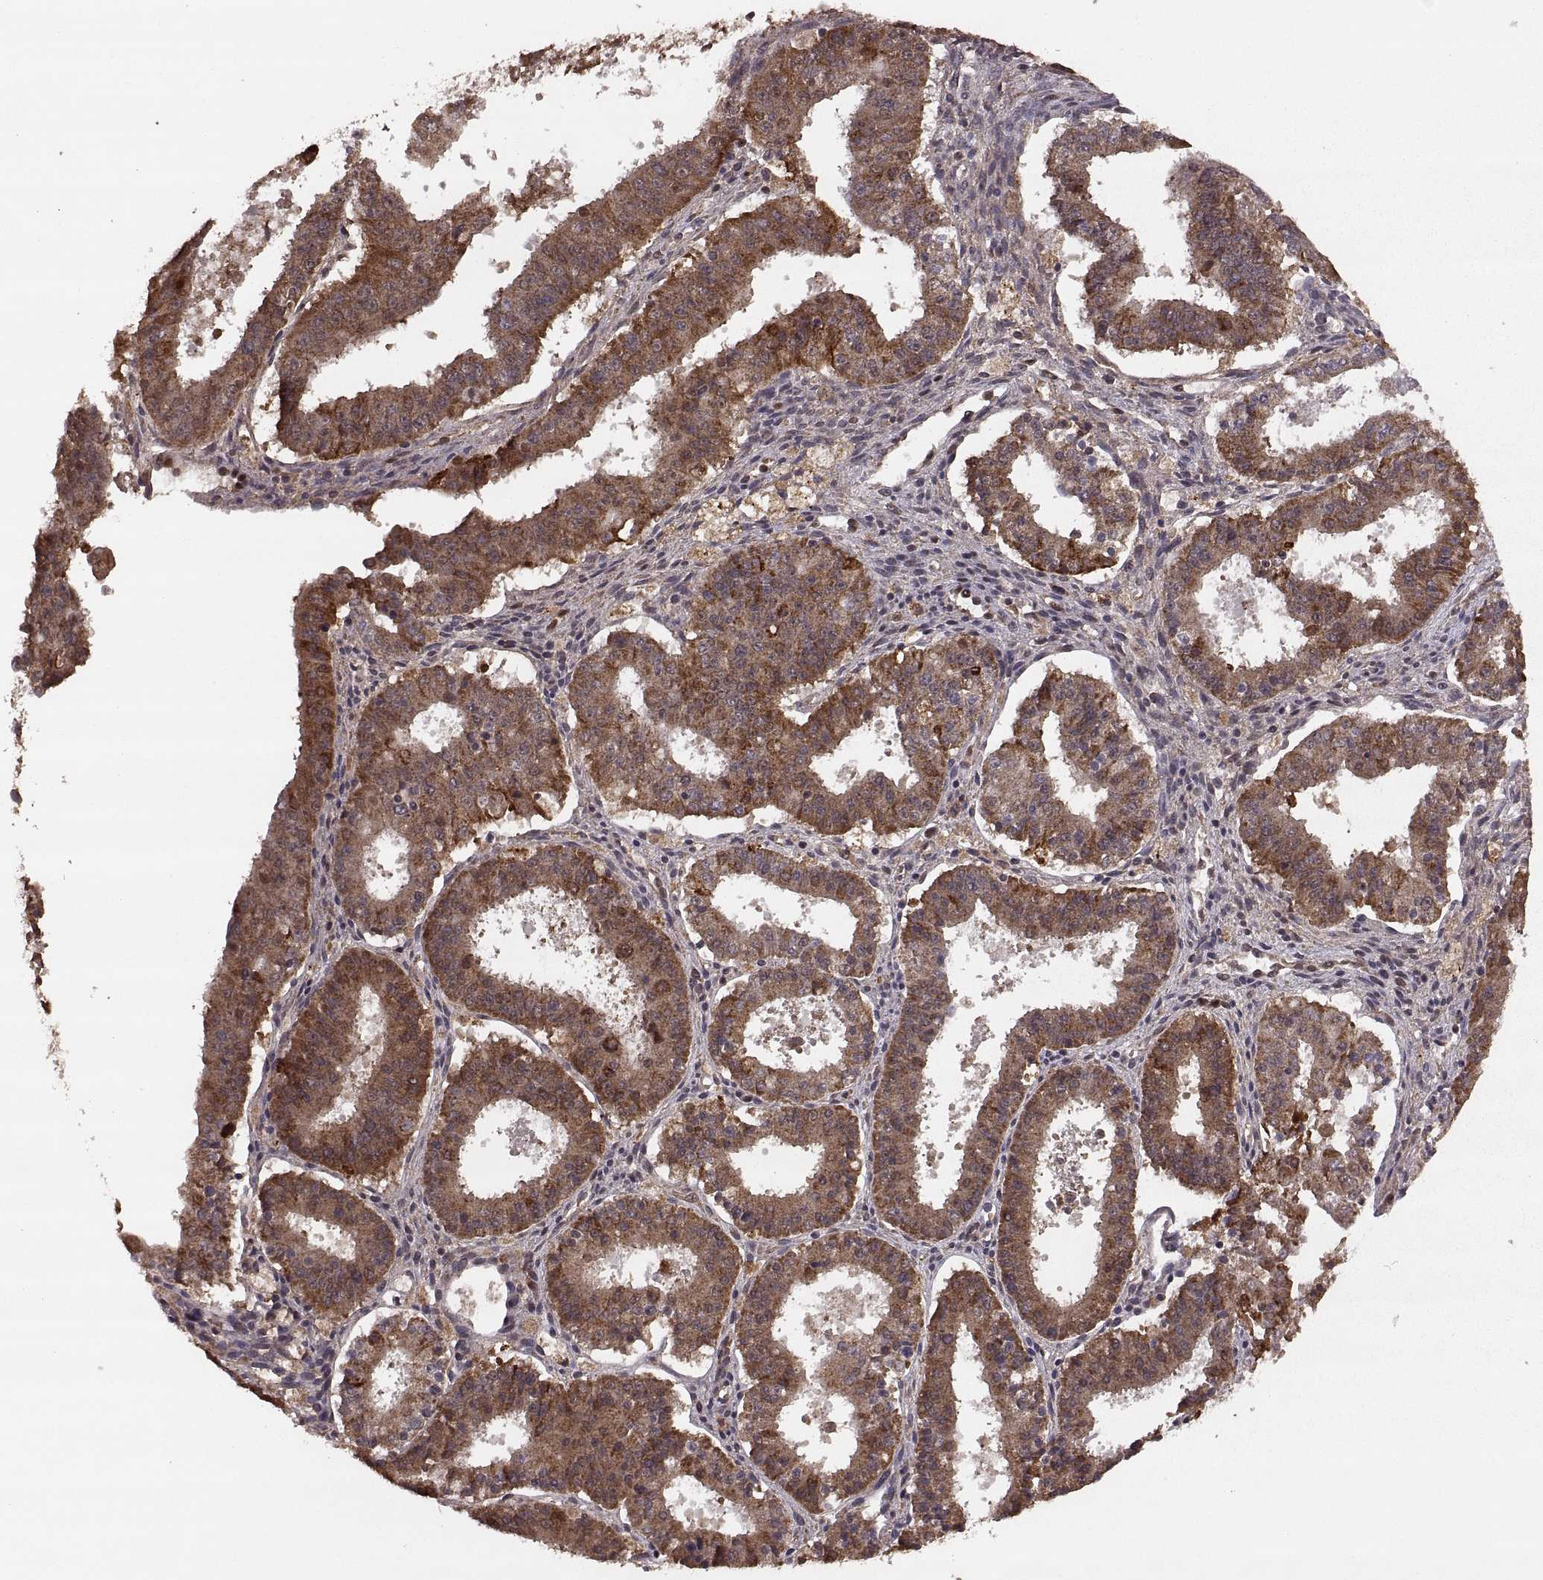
{"staining": {"intensity": "moderate", "quantity": ">75%", "location": "cytoplasmic/membranous"}, "tissue": "ovarian cancer", "cell_type": "Tumor cells", "image_type": "cancer", "snomed": [{"axis": "morphology", "description": "Carcinoma, endometroid"}, {"axis": "topography", "description": "Ovary"}], "caption": "Protein expression analysis of human ovarian endometroid carcinoma reveals moderate cytoplasmic/membranous positivity in about >75% of tumor cells.", "gene": "RFT1", "patient": {"sex": "female", "age": 42}}